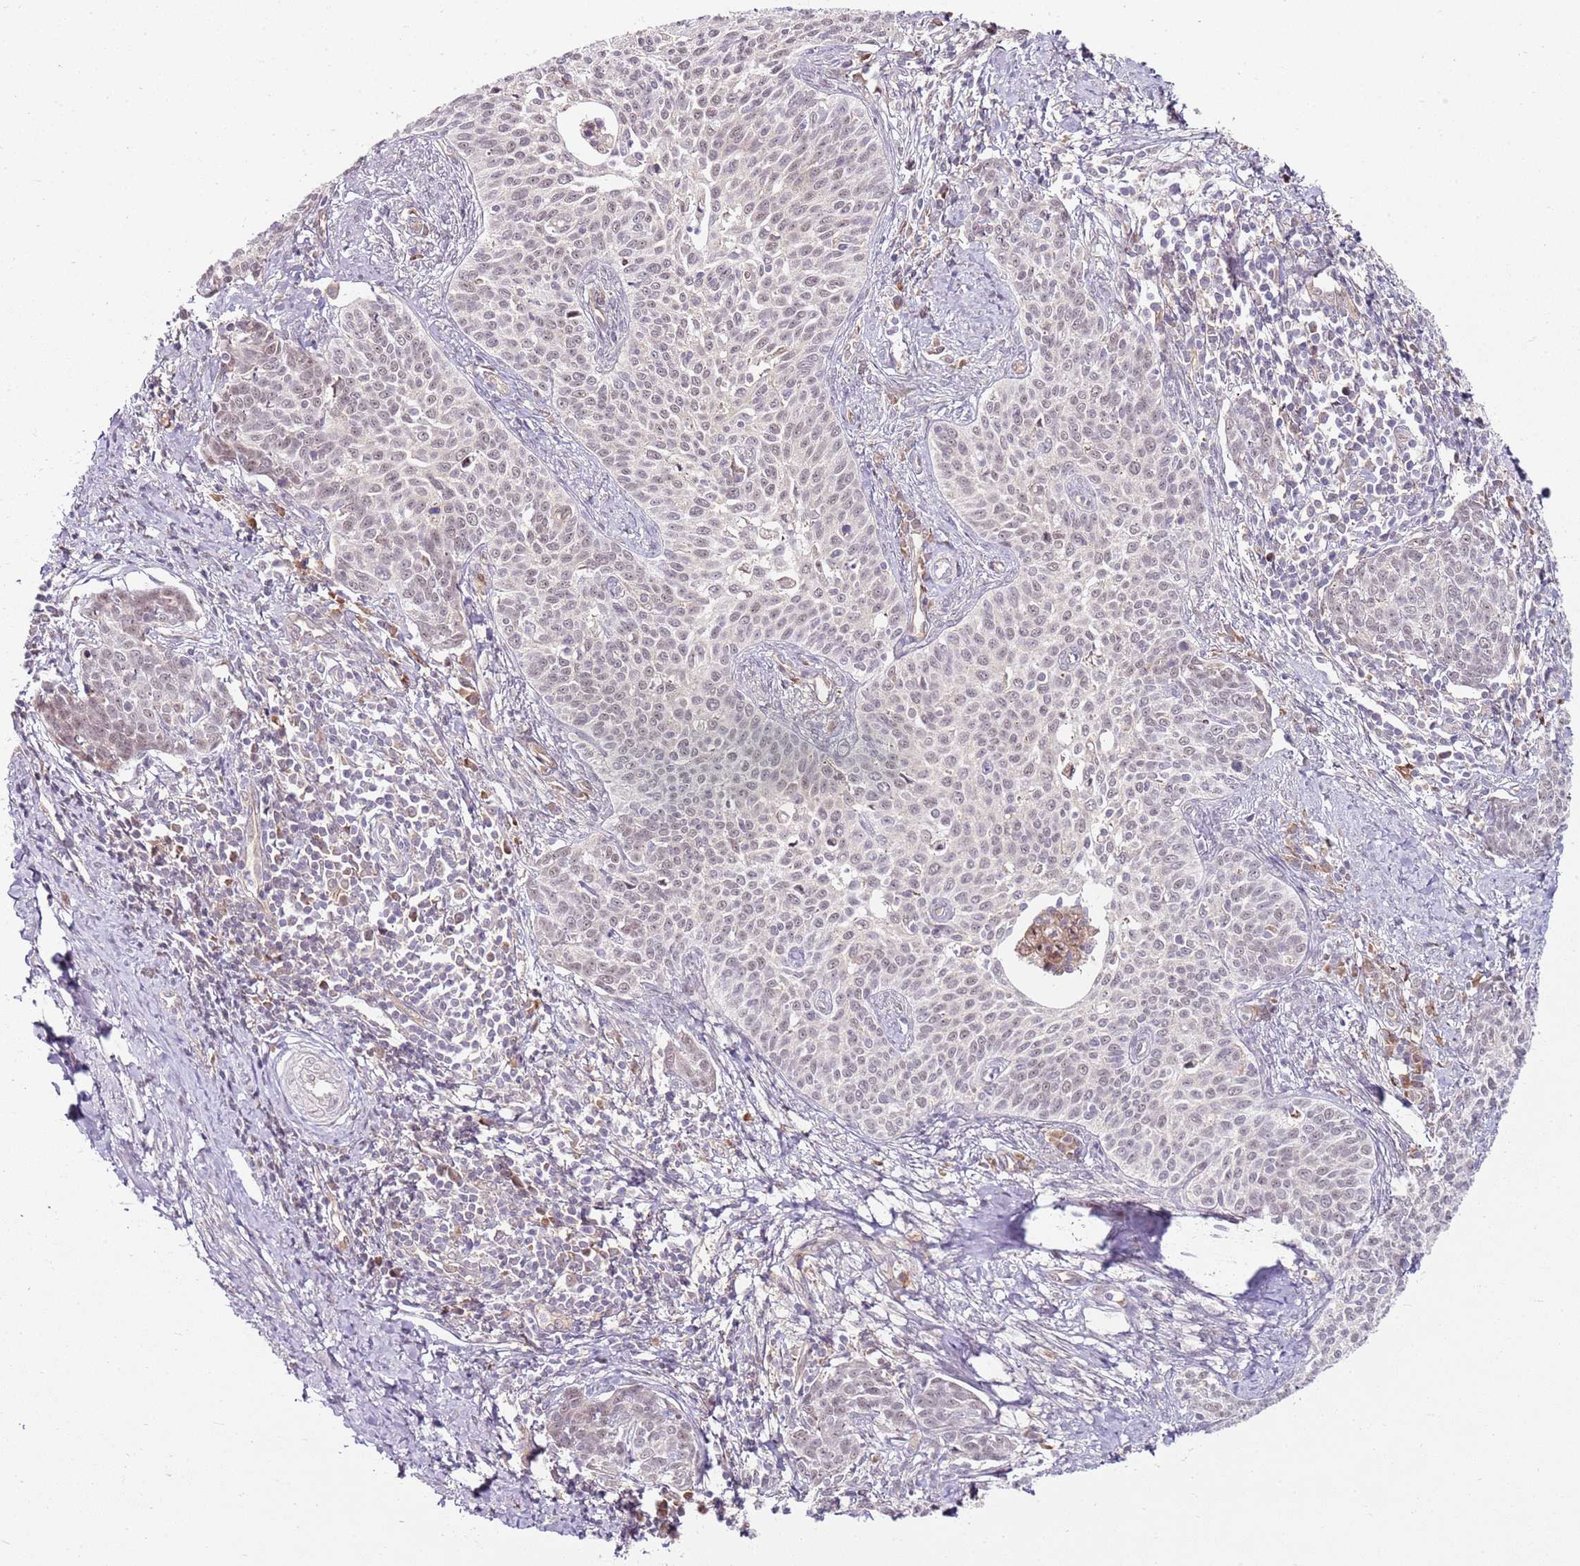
{"staining": {"intensity": "negative", "quantity": "none", "location": "none"}, "tissue": "cervical cancer", "cell_type": "Tumor cells", "image_type": "cancer", "snomed": [{"axis": "morphology", "description": "Squamous cell carcinoma, NOS"}, {"axis": "topography", "description": "Cervix"}], "caption": "Image shows no significant protein expression in tumor cells of cervical cancer (squamous cell carcinoma).", "gene": "FBXL22", "patient": {"sex": "female", "age": 39}}